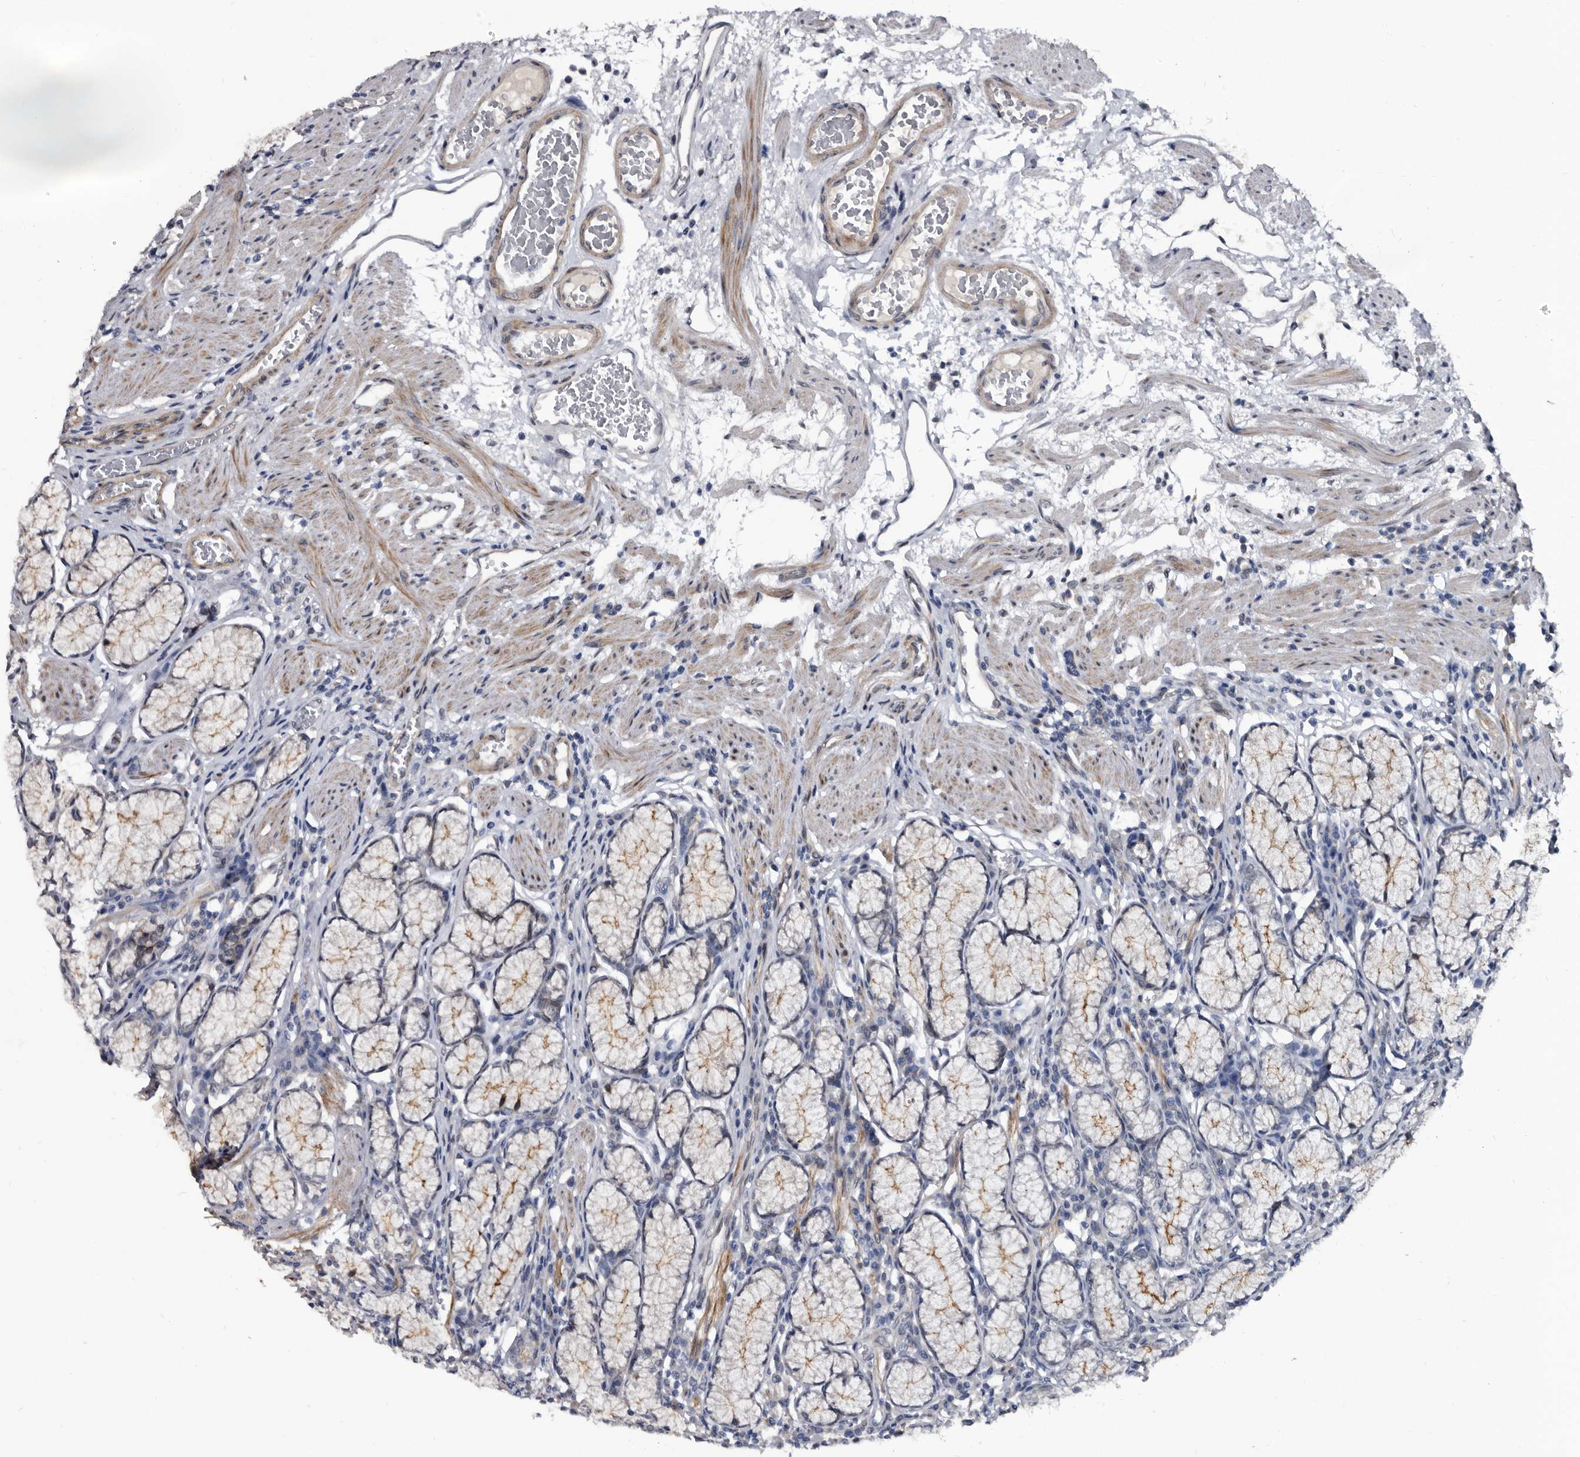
{"staining": {"intensity": "weak", "quantity": "<25%", "location": "cytoplasmic/membranous"}, "tissue": "stomach", "cell_type": "Glandular cells", "image_type": "normal", "snomed": [{"axis": "morphology", "description": "Normal tissue, NOS"}, {"axis": "topography", "description": "Stomach"}], "caption": "An immunohistochemistry photomicrograph of unremarkable stomach is shown. There is no staining in glandular cells of stomach. The staining is performed using DAB (3,3'-diaminobenzidine) brown chromogen with nuclei counter-stained in using hematoxylin.", "gene": "PROM1", "patient": {"sex": "male", "age": 55}}